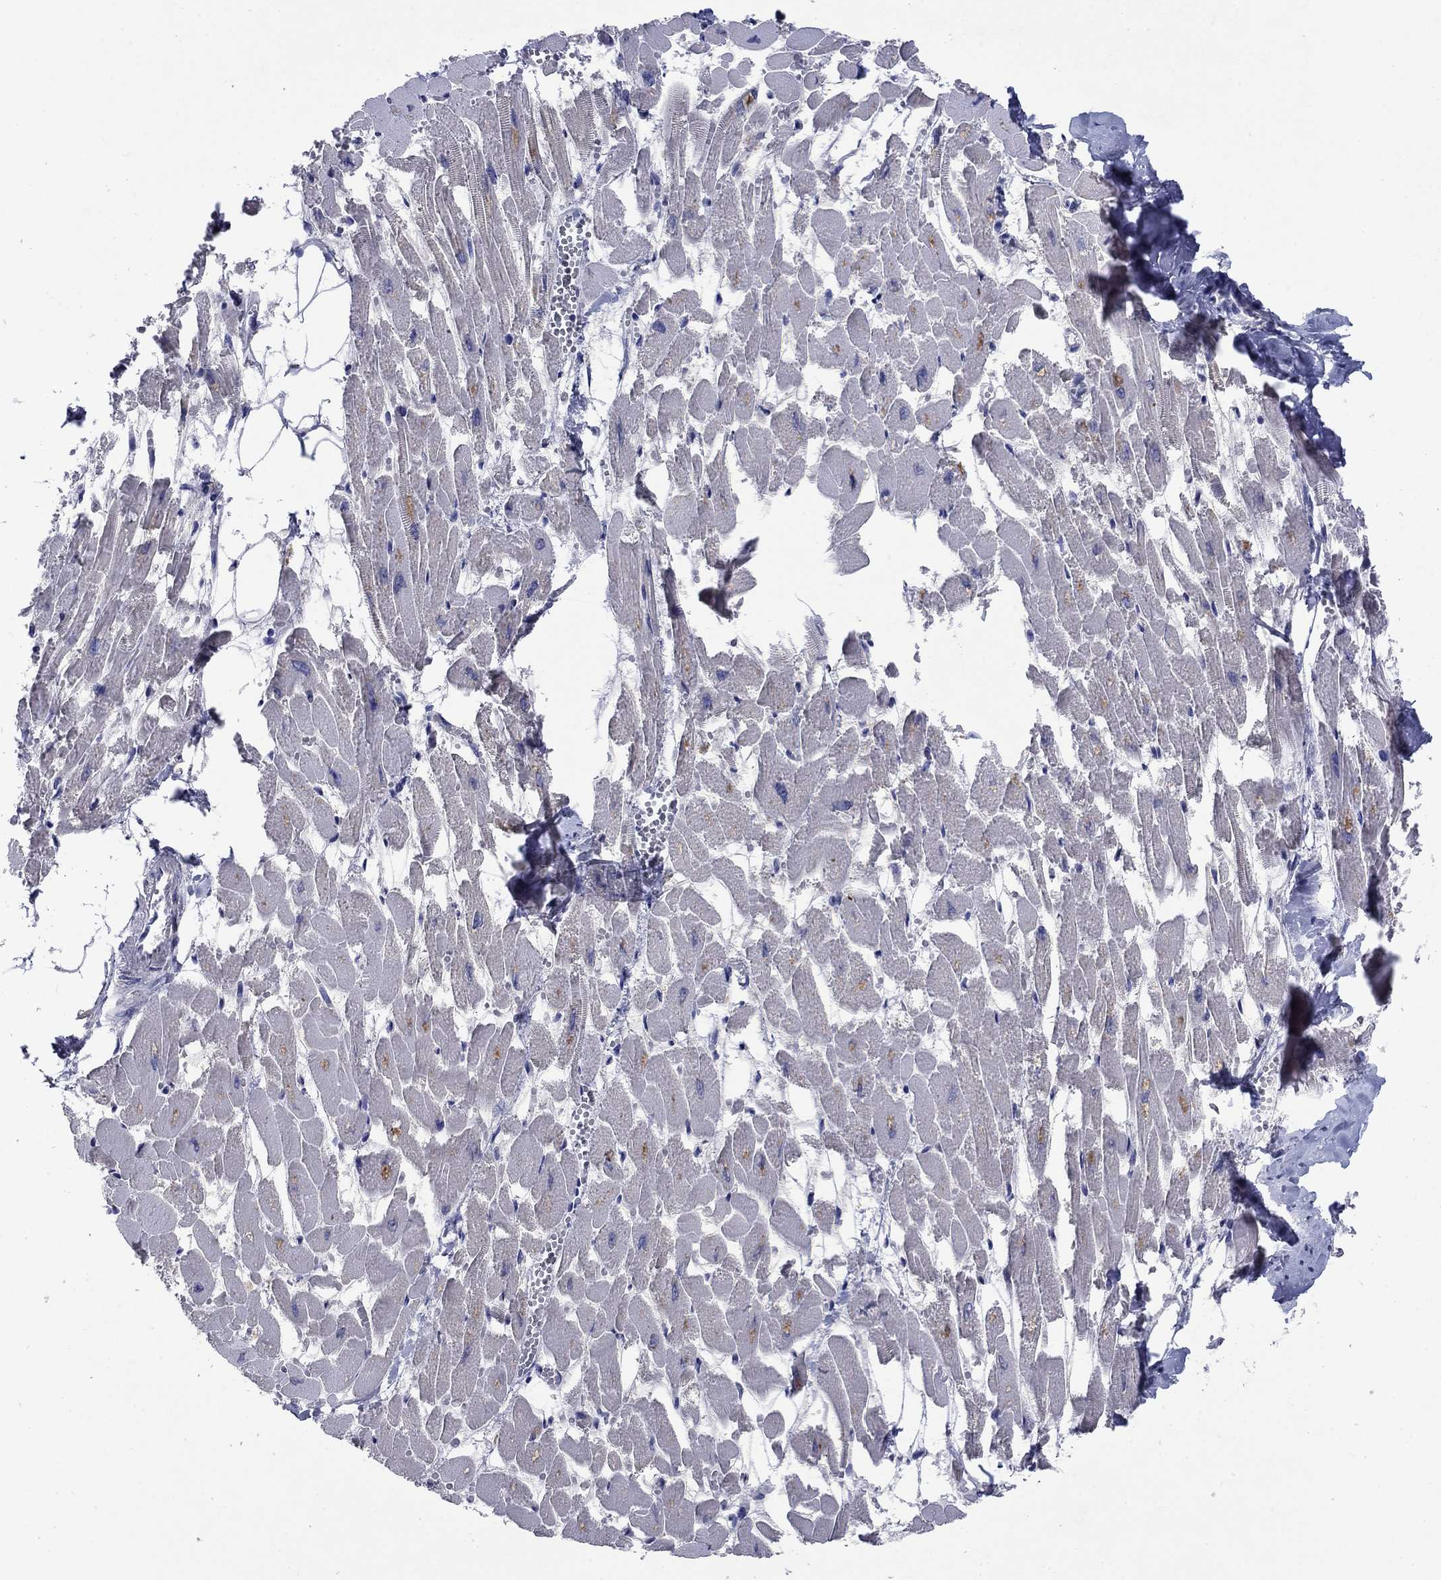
{"staining": {"intensity": "negative", "quantity": "none", "location": "none"}, "tissue": "heart muscle", "cell_type": "Cardiomyocytes", "image_type": "normal", "snomed": [{"axis": "morphology", "description": "Normal tissue, NOS"}, {"axis": "topography", "description": "Heart"}], "caption": "Heart muscle was stained to show a protein in brown. There is no significant positivity in cardiomyocytes. The staining is performed using DAB brown chromogen with nuclei counter-stained in using hematoxylin.", "gene": "SULT2B1", "patient": {"sex": "female", "age": 52}}